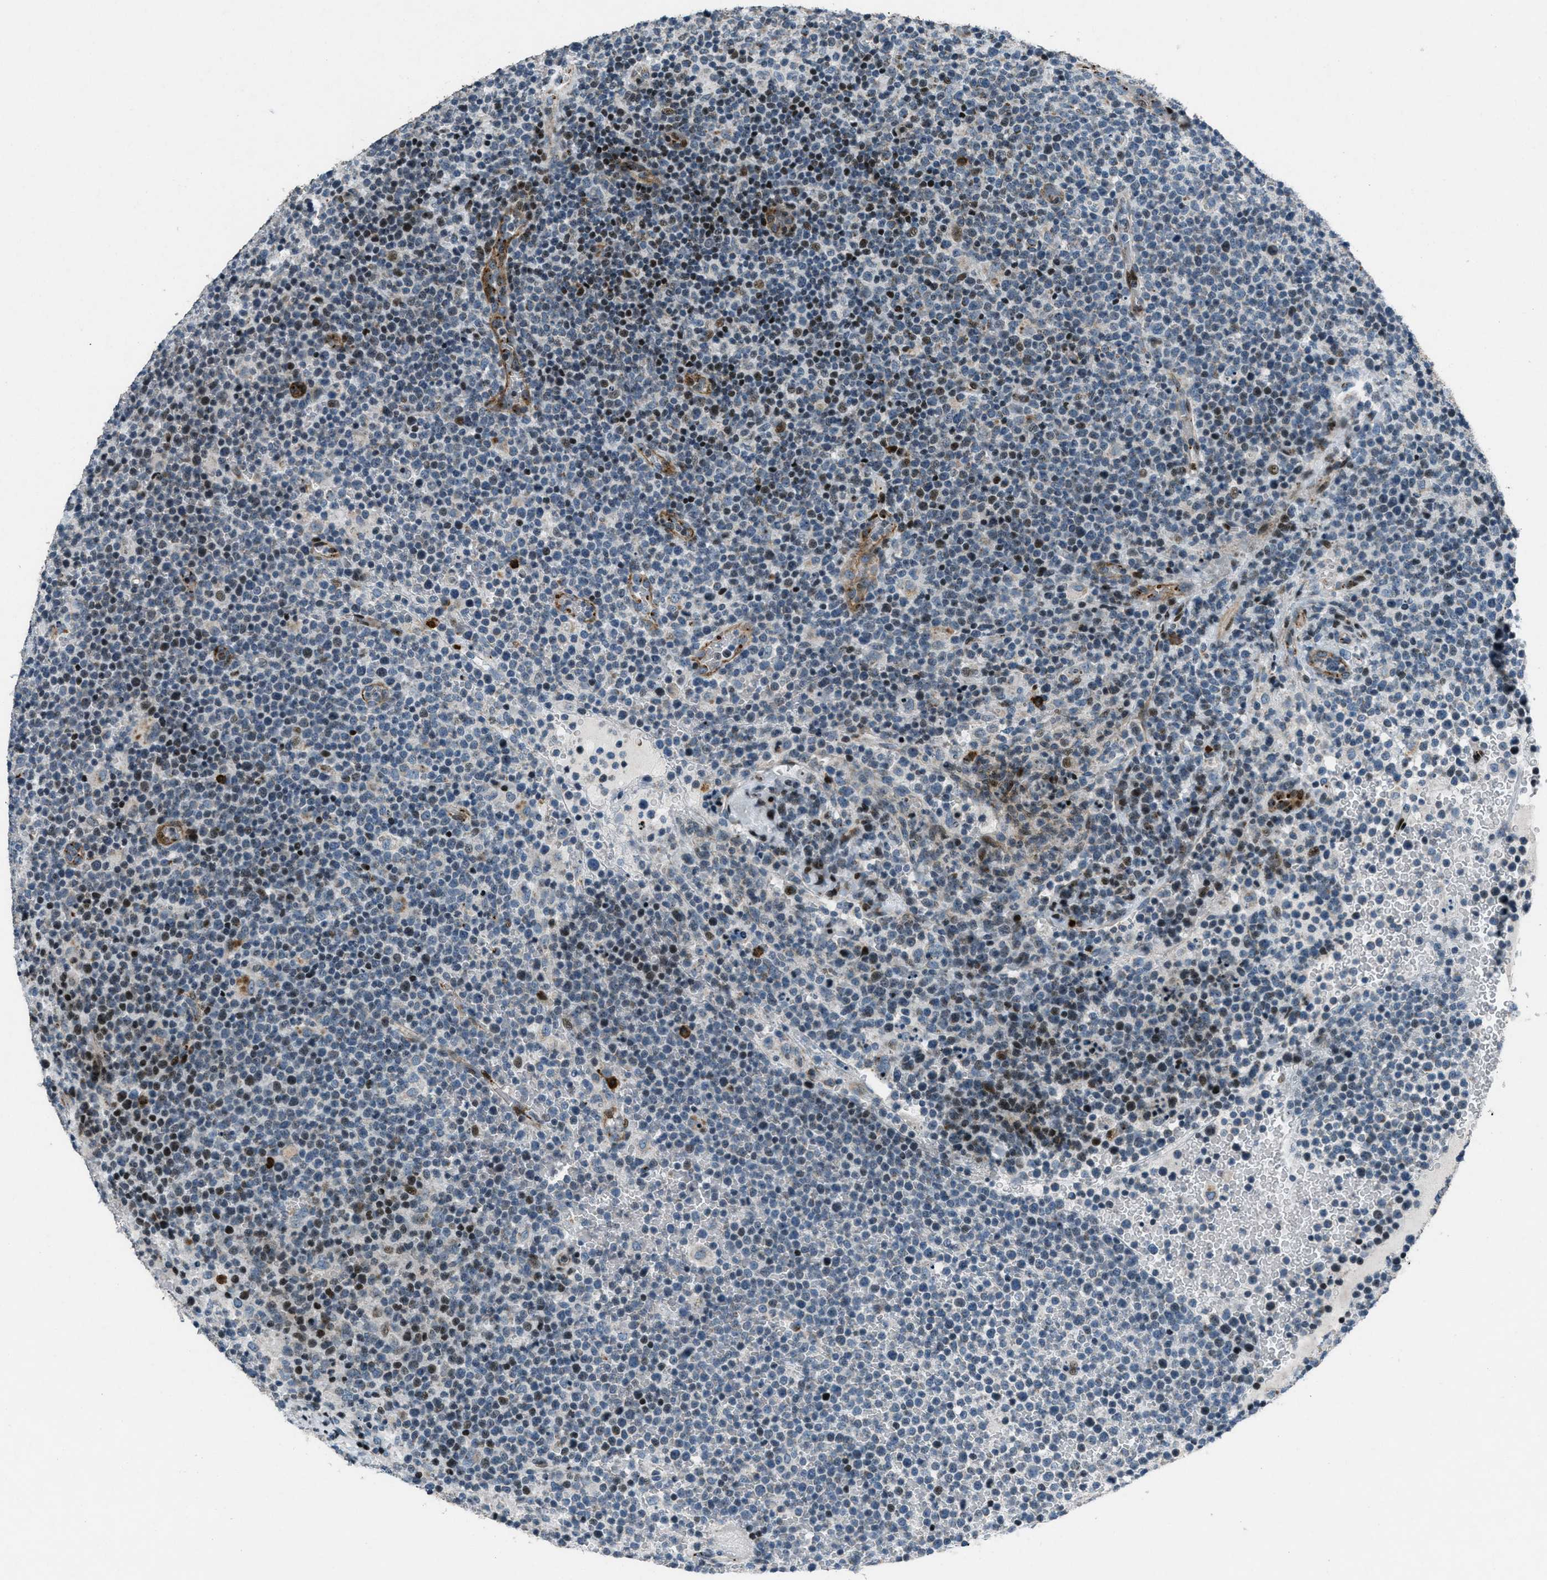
{"staining": {"intensity": "strong", "quantity": "<25%", "location": "nuclear"}, "tissue": "lymphoma", "cell_type": "Tumor cells", "image_type": "cancer", "snomed": [{"axis": "morphology", "description": "Malignant lymphoma, non-Hodgkin's type, High grade"}, {"axis": "topography", "description": "Lymph node"}], "caption": "Tumor cells show medium levels of strong nuclear staining in about <25% of cells in human lymphoma. The staining is performed using DAB brown chromogen to label protein expression. The nuclei are counter-stained blue using hematoxylin.", "gene": "GPC6", "patient": {"sex": "male", "age": 61}}